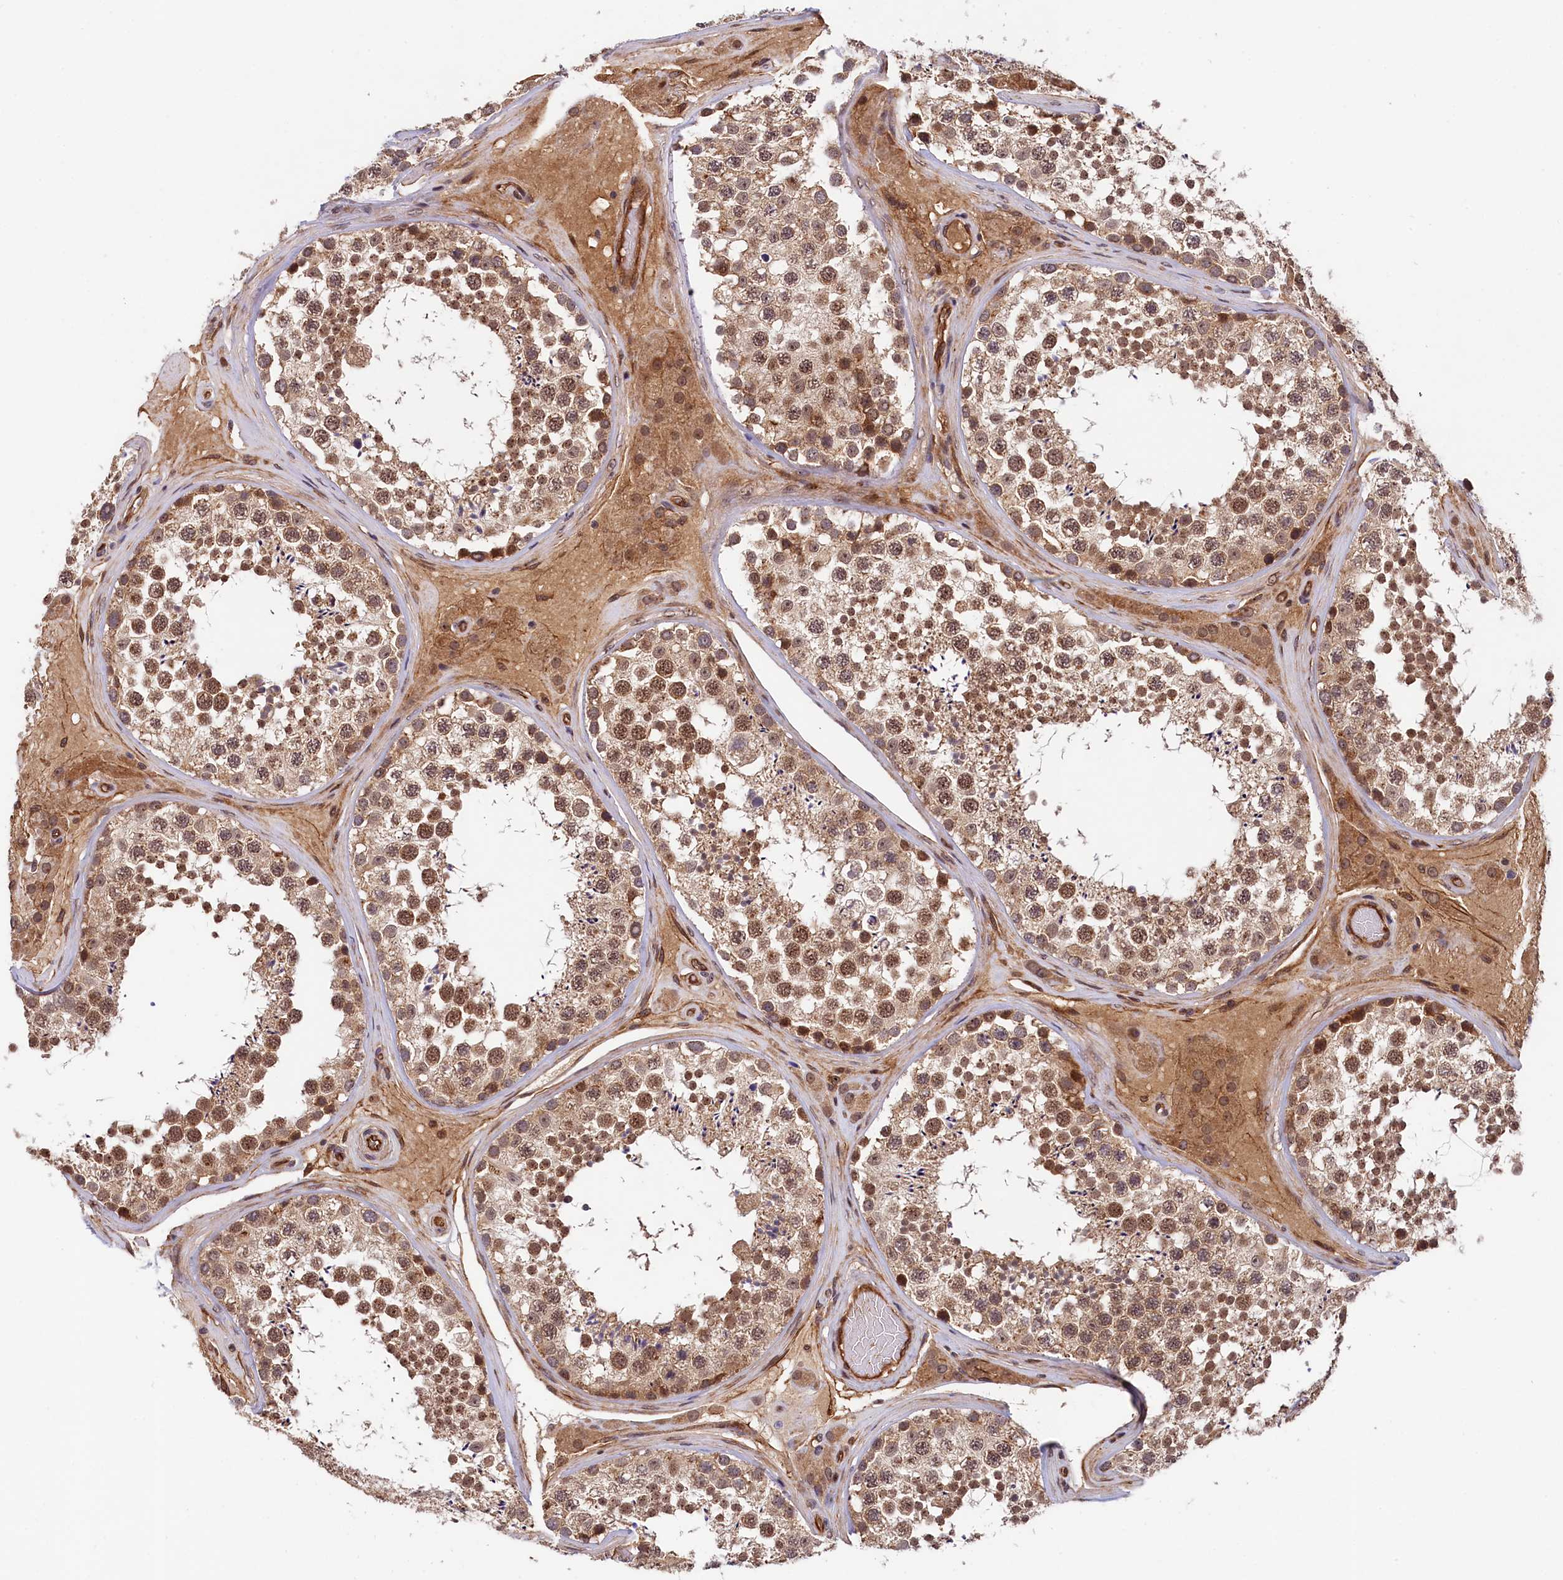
{"staining": {"intensity": "moderate", "quantity": ">75%", "location": "cytoplasmic/membranous,nuclear"}, "tissue": "testis", "cell_type": "Cells in seminiferous ducts", "image_type": "normal", "snomed": [{"axis": "morphology", "description": "Normal tissue, NOS"}, {"axis": "topography", "description": "Testis"}], "caption": "Protein expression by immunohistochemistry (IHC) reveals moderate cytoplasmic/membranous,nuclear staining in approximately >75% of cells in seminiferous ducts in normal testis.", "gene": "ARL14EP", "patient": {"sex": "male", "age": 46}}